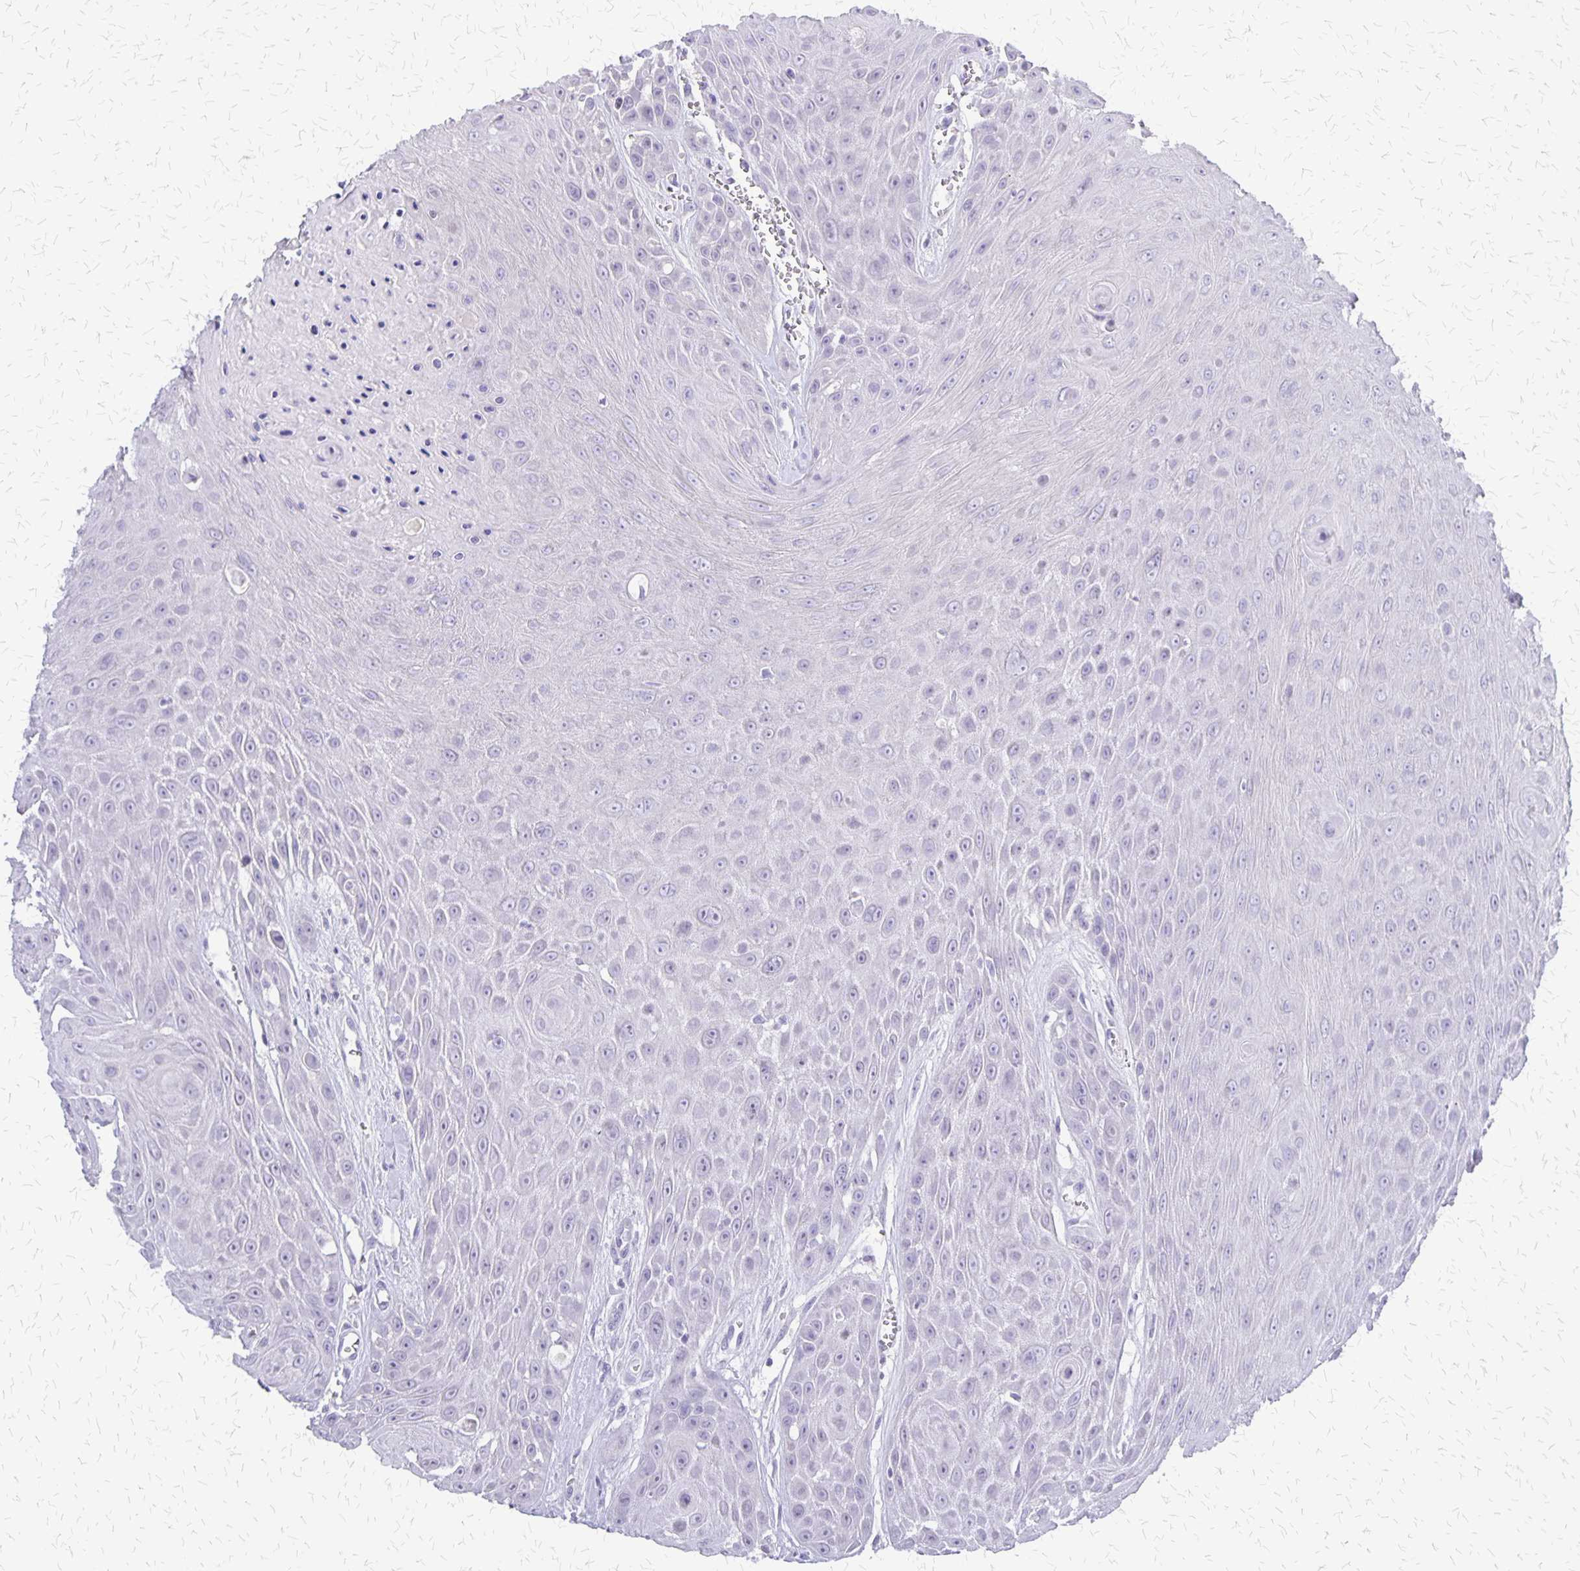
{"staining": {"intensity": "negative", "quantity": "none", "location": "none"}, "tissue": "head and neck cancer", "cell_type": "Tumor cells", "image_type": "cancer", "snomed": [{"axis": "morphology", "description": "Squamous cell carcinoma, NOS"}, {"axis": "topography", "description": "Oral tissue"}, {"axis": "topography", "description": "Head-Neck"}], "caption": "Immunohistochemistry micrograph of neoplastic tissue: human head and neck squamous cell carcinoma stained with DAB (3,3'-diaminobenzidine) reveals no significant protein expression in tumor cells.", "gene": "SI", "patient": {"sex": "male", "age": 81}}